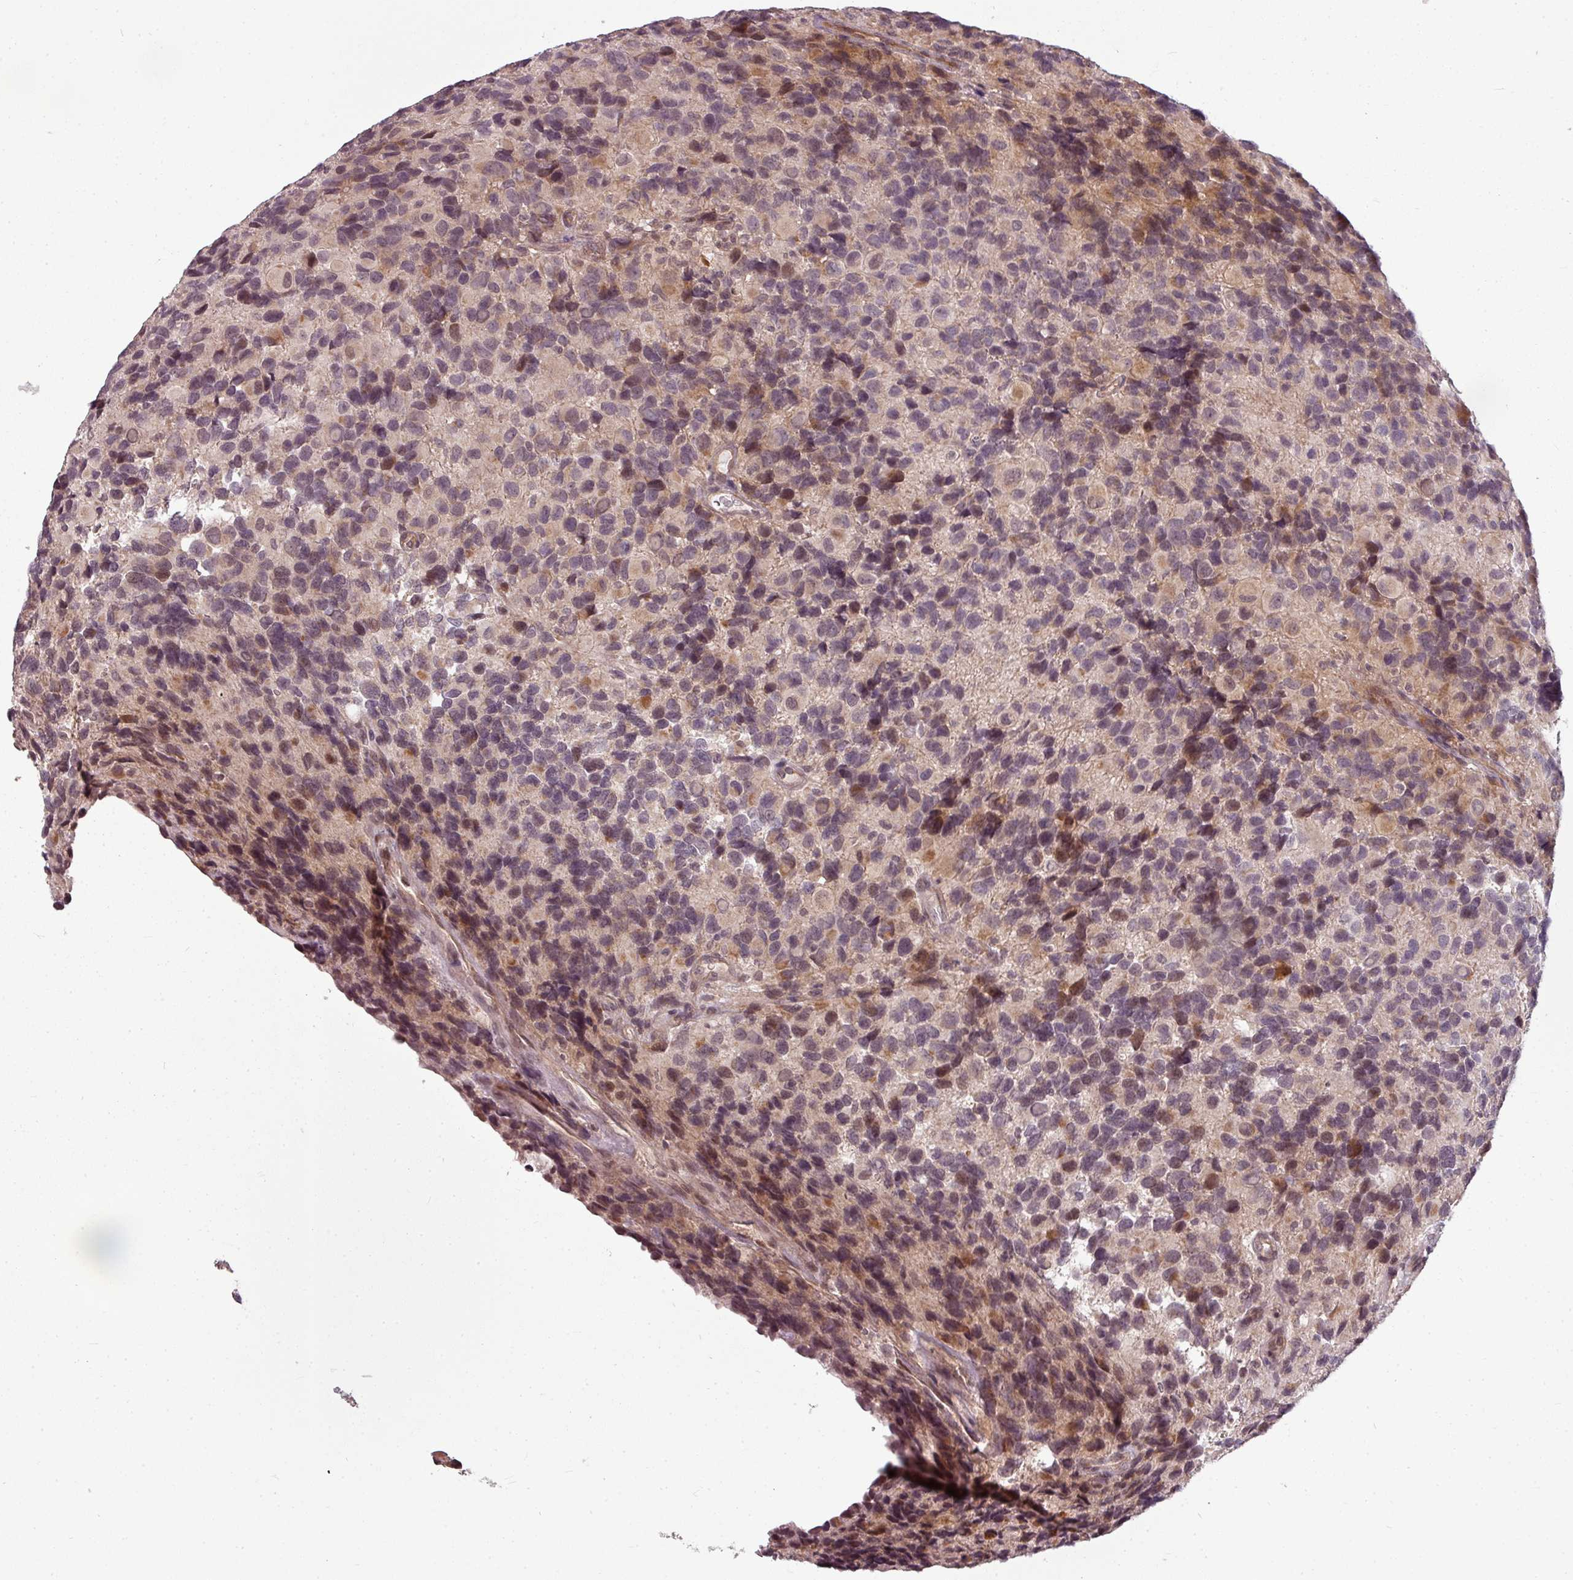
{"staining": {"intensity": "weak", "quantity": "25%-75%", "location": "cytoplasmic/membranous"}, "tissue": "glioma", "cell_type": "Tumor cells", "image_type": "cancer", "snomed": [{"axis": "morphology", "description": "Glioma, malignant, High grade"}, {"axis": "topography", "description": "Brain"}], "caption": "Protein staining exhibits weak cytoplasmic/membranous positivity in approximately 25%-75% of tumor cells in glioma.", "gene": "CLIC1", "patient": {"sex": "male", "age": 77}}